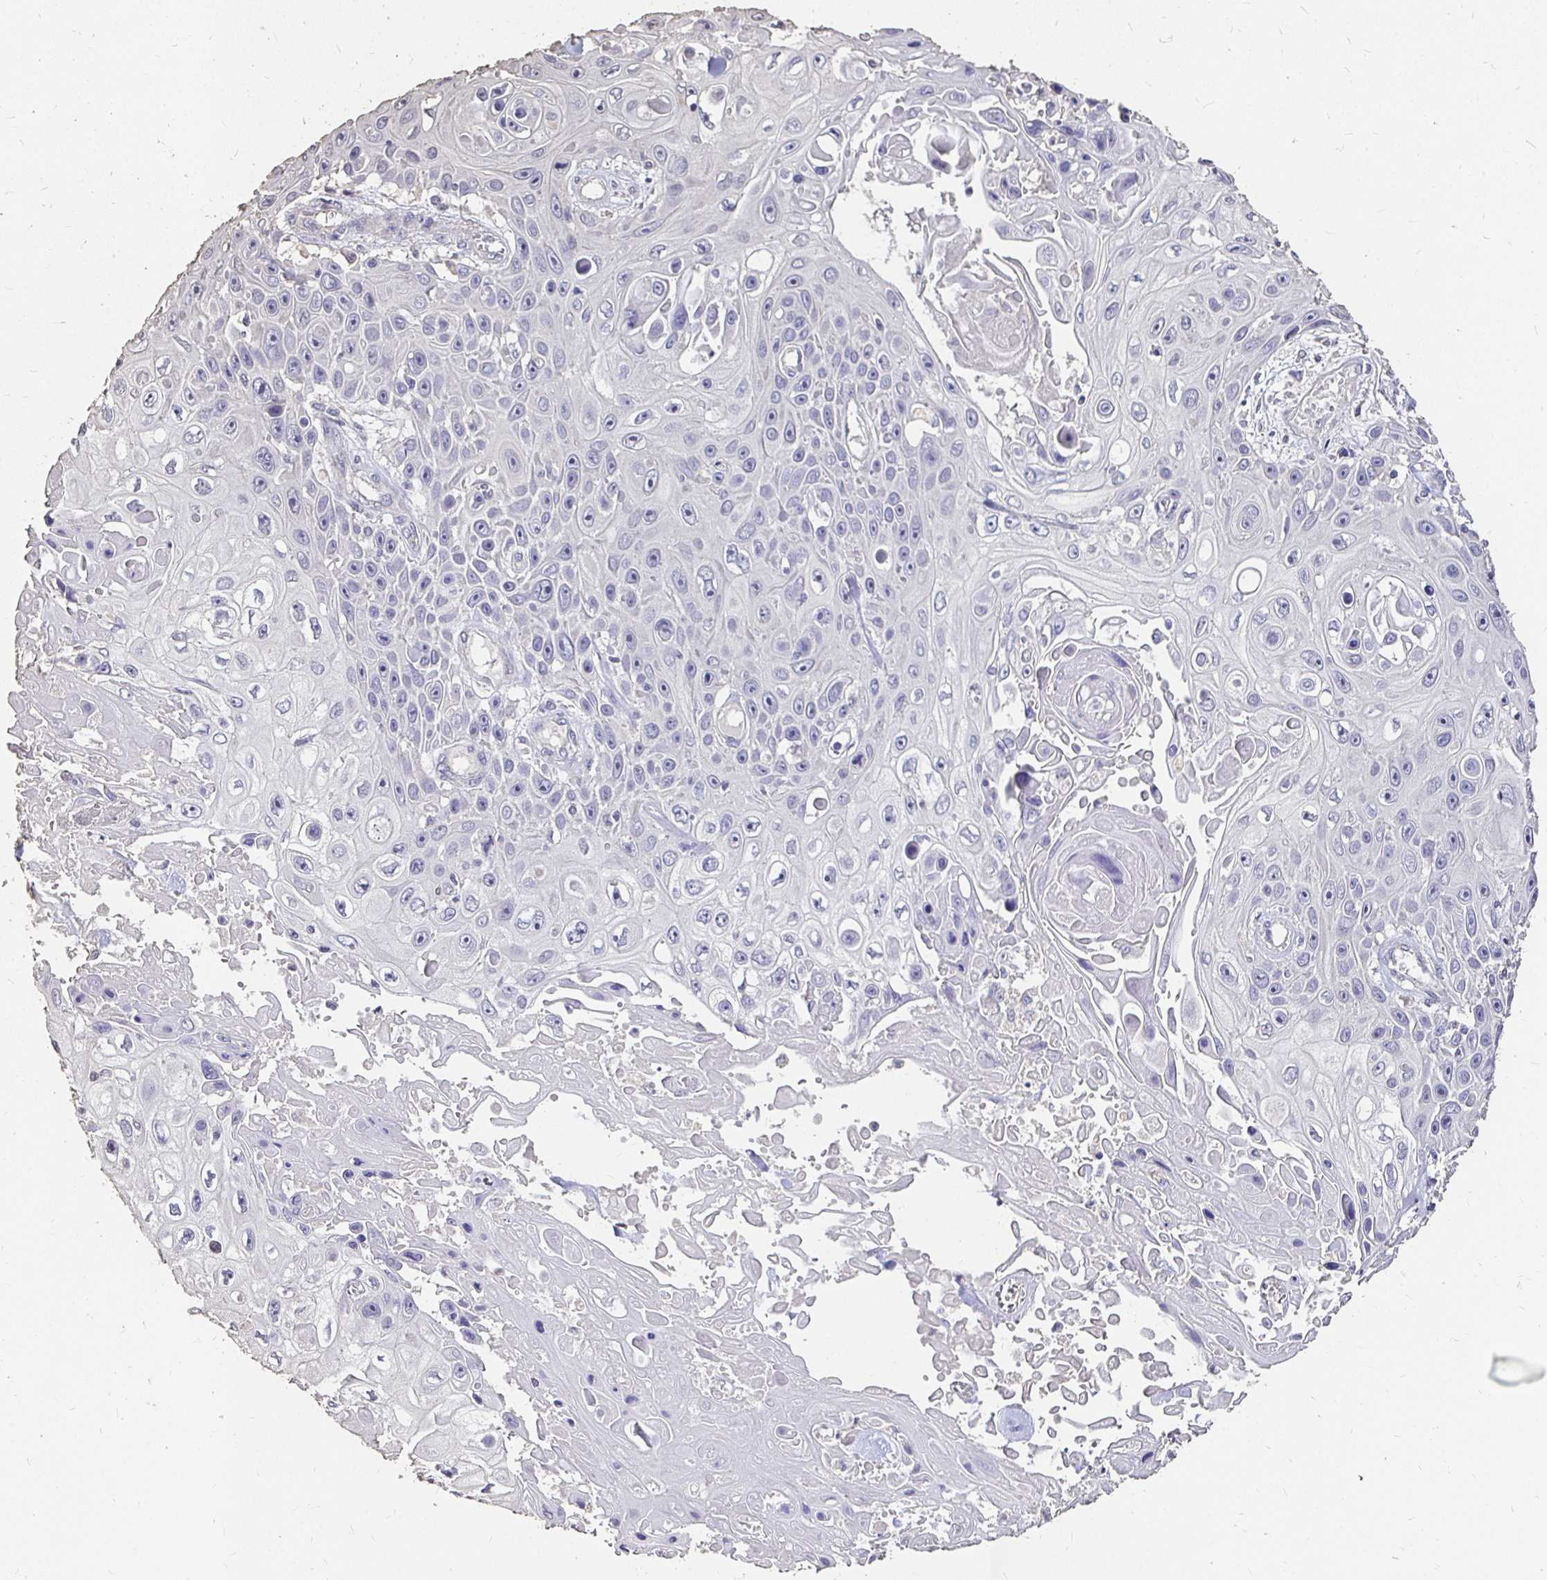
{"staining": {"intensity": "negative", "quantity": "none", "location": "none"}, "tissue": "skin cancer", "cell_type": "Tumor cells", "image_type": "cancer", "snomed": [{"axis": "morphology", "description": "Squamous cell carcinoma, NOS"}, {"axis": "topography", "description": "Skin"}], "caption": "Histopathology image shows no protein expression in tumor cells of squamous cell carcinoma (skin) tissue.", "gene": "UGT1A6", "patient": {"sex": "male", "age": 82}}